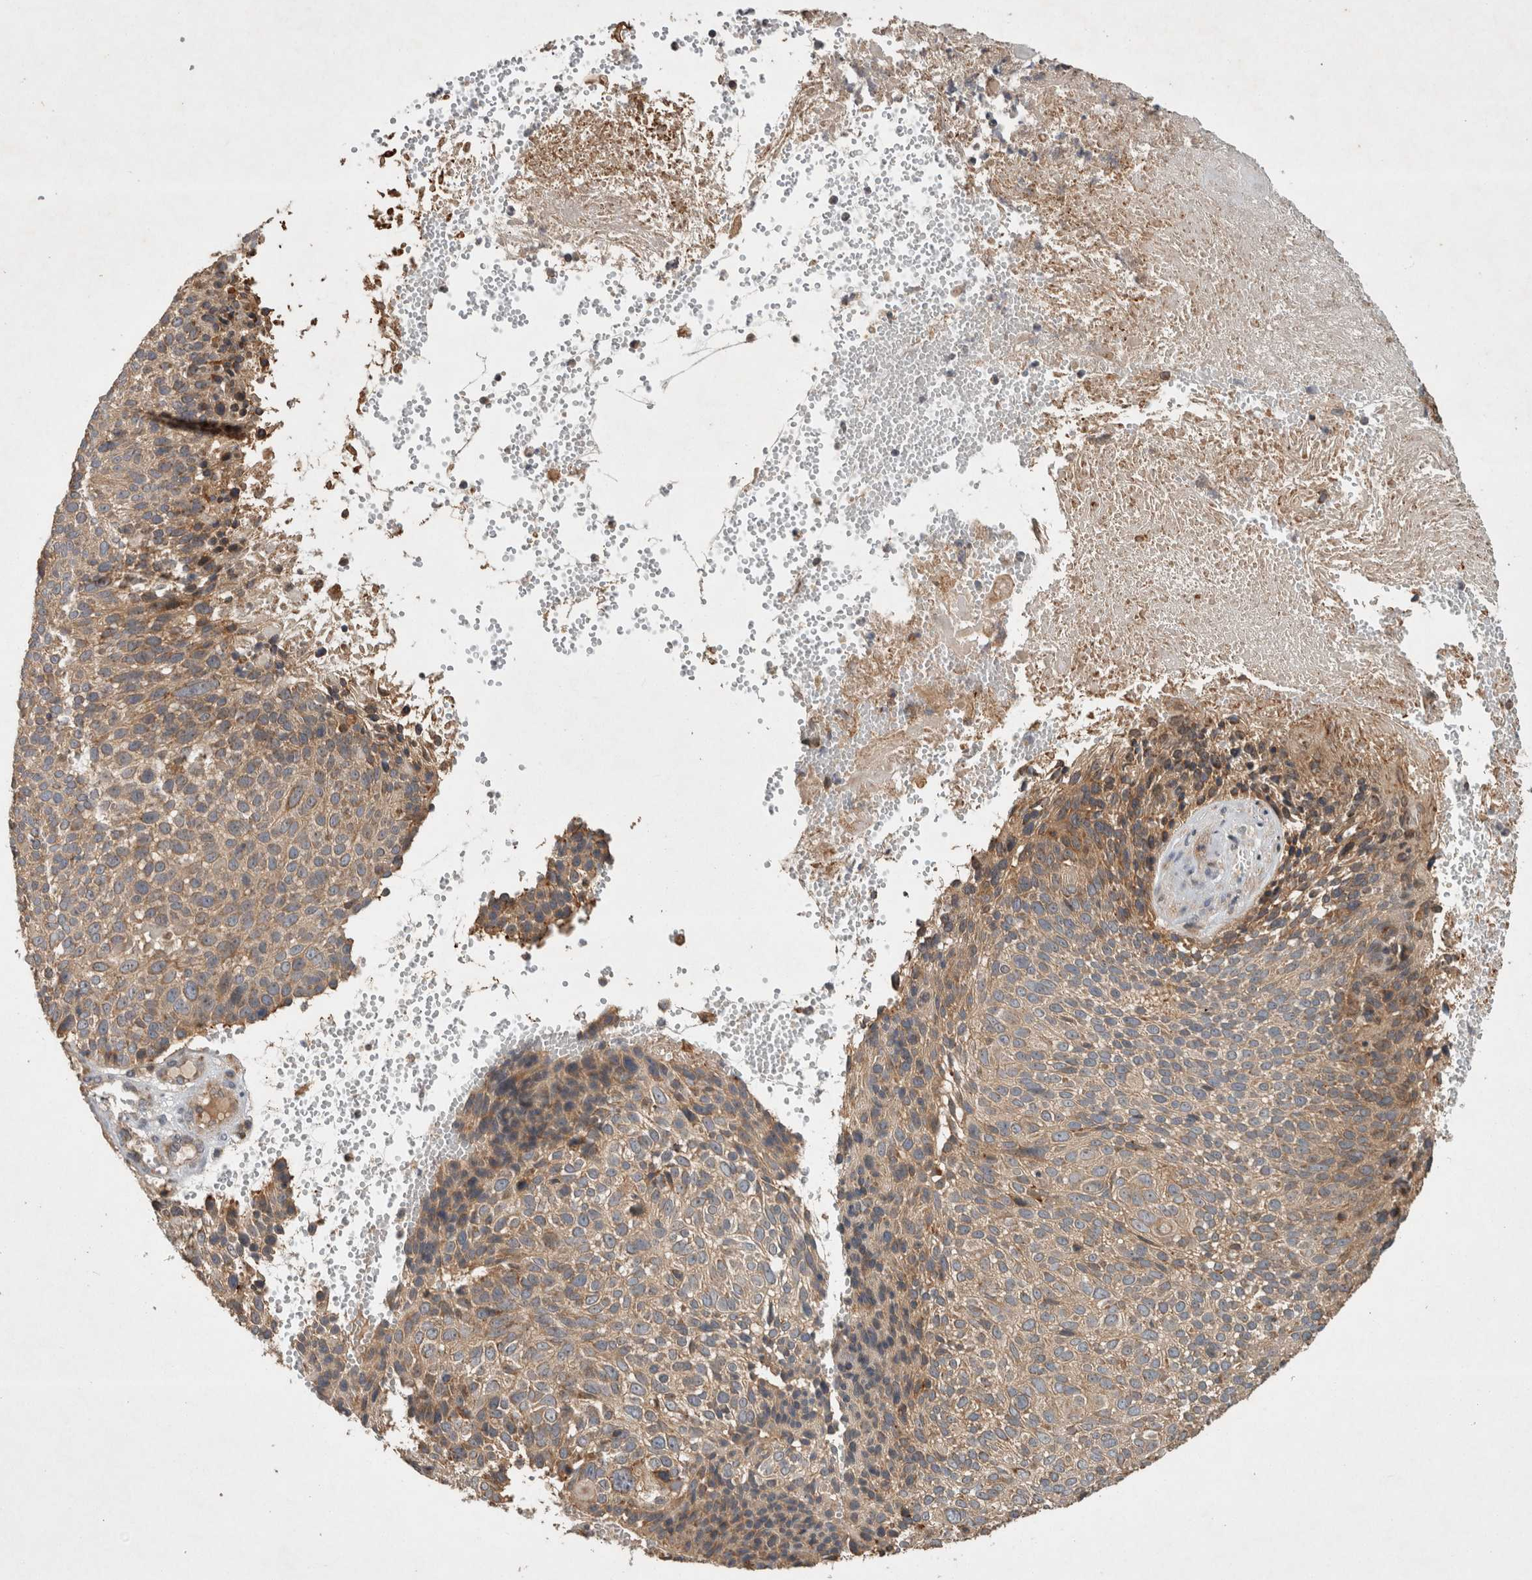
{"staining": {"intensity": "weak", "quantity": ">75%", "location": "cytoplasmic/membranous"}, "tissue": "cervical cancer", "cell_type": "Tumor cells", "image_type": "cancer", "snomed": [{"axis": "morphology", "description": "Squamous cell carcinoma, NOS"}, {"axis": "topography", "description": "Cervix"}], "caption": "Weak cytoplasmic/membranous positivity for a protein is appreciated in about >75% of tumor cells of squamous cell carcinoma (cervical) using immunohistochemistry.", "gene": "SERAC1", "patient": {"sex": "female", "age": 74}}